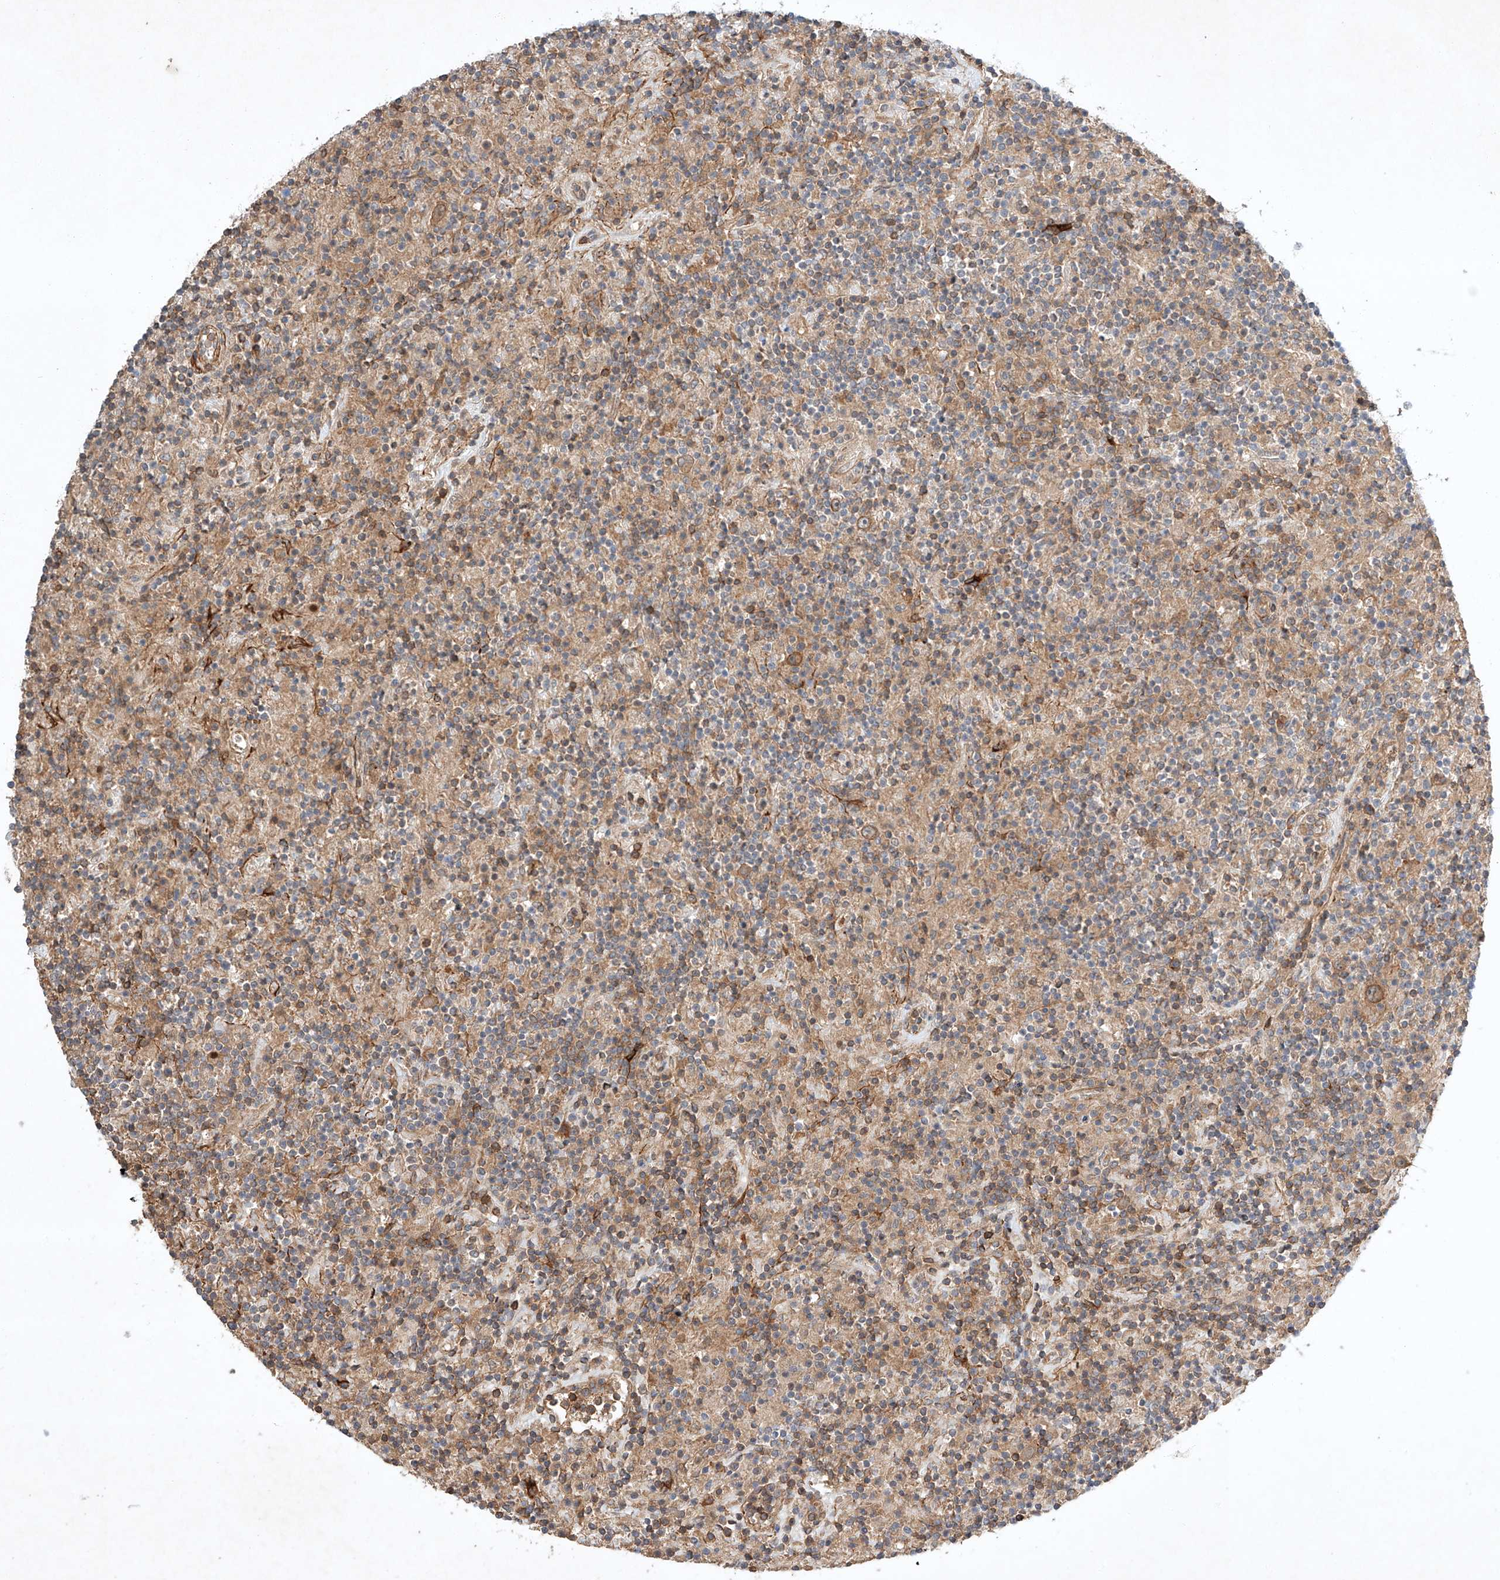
{"staining": {"intensity": "negative", "quantity": "none", "location": "none"}, "tissue": "lymphoma", "cell_type": "Tumor cells", "image_type": "cancer", "snomed": [{"axis": "morphology", "description": "Hodgkin's disease, NOS"}, {"axis": "topography", "description": "Lymph node"}], "caption": "The IHC histopathology image has no significant expression in tumor cells of lymphoma tissue.", "gene": "ARHGAP33", "patient": {"sex": "male", "age": 70}}